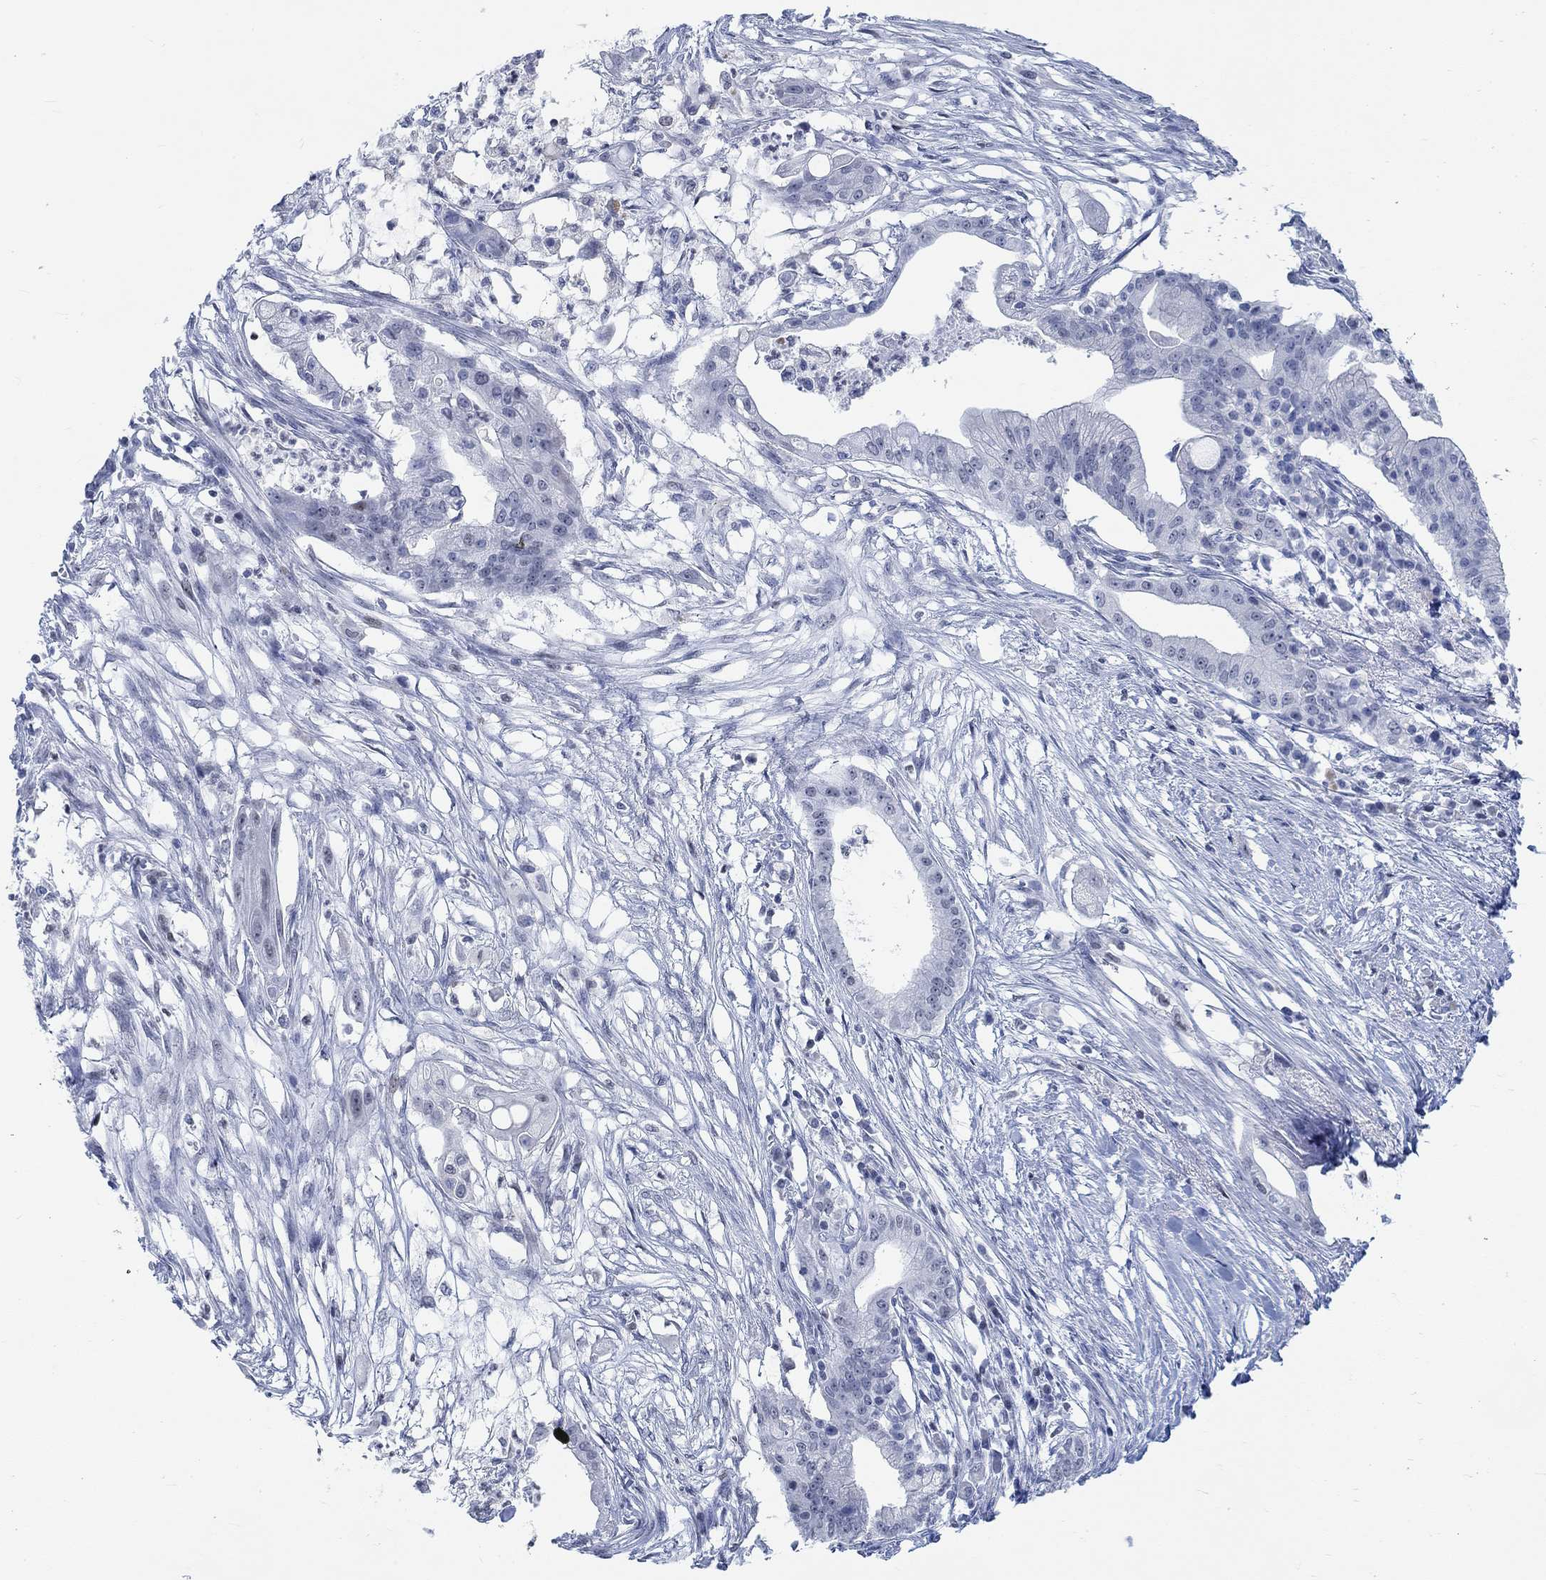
{"staining": {"intensity": "negative", "quantity": "none", "location": "none"}, "tissue": "pancreatic cancer", "cell_type": "Tumor cells", "image_type": "cancer", "snomed": [{"axis": "morphology", "description": "Normal tissue, NOS"}, {"axis": "morphology", "description": "Adenocarcinoma, NOS"}, {"axis": "topography", "description": "Pancreas"}], "caption": "Pancreatic cancer (adenocarcinoma) was stained to show a protein in brown. There is no significant expression in tumor cells. (DAB (3,3'-diaminobenzidine) immunohistochemistry, high magnification).", "gene": "KCNH8", "patient": {"sex": "female", "age": 58}}